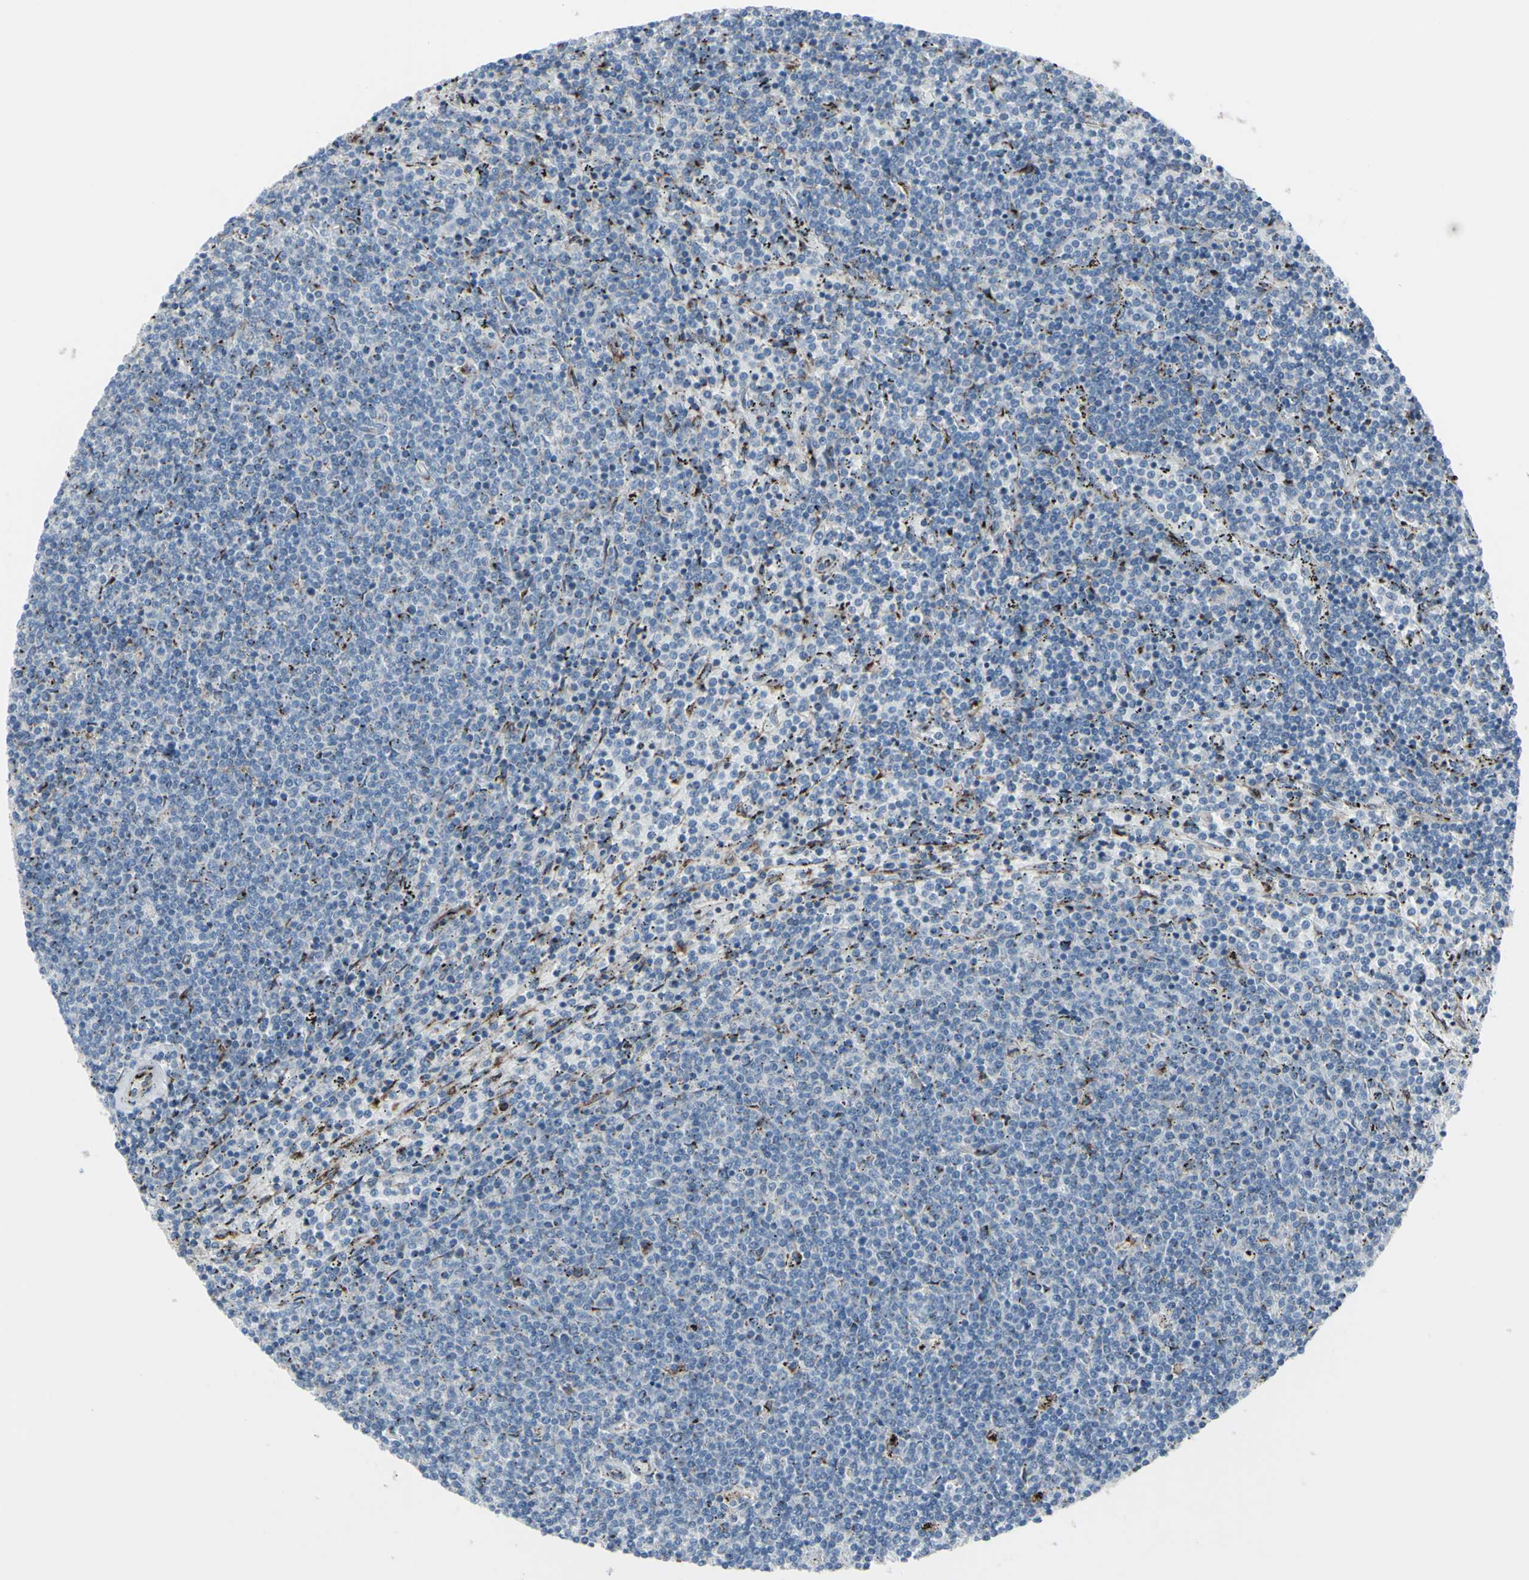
{"staining": {"intensity": "moderate", "quantity": "<25%", "location": "cytoplasmic/membranous"}, "tissue": "lymphoma", "cell_type": "Tumor cells", "image_type": "cancer", "snomed": [{"axis": "morphology", "description": "Malignant lymphoma, non-Hodgkin's type, Low grade"}, {"axis": "topography", "description": "Spleen"}], "caption": "Tumor cells exhibit low levels of moderate cytoplasmic/membranous staining in approximately <25% of cells in human malignant lymphoma, non-Hodgkin's type (low-grade).", "gene": "GLG1", "patient": {"sex": "female", "age": 50}}